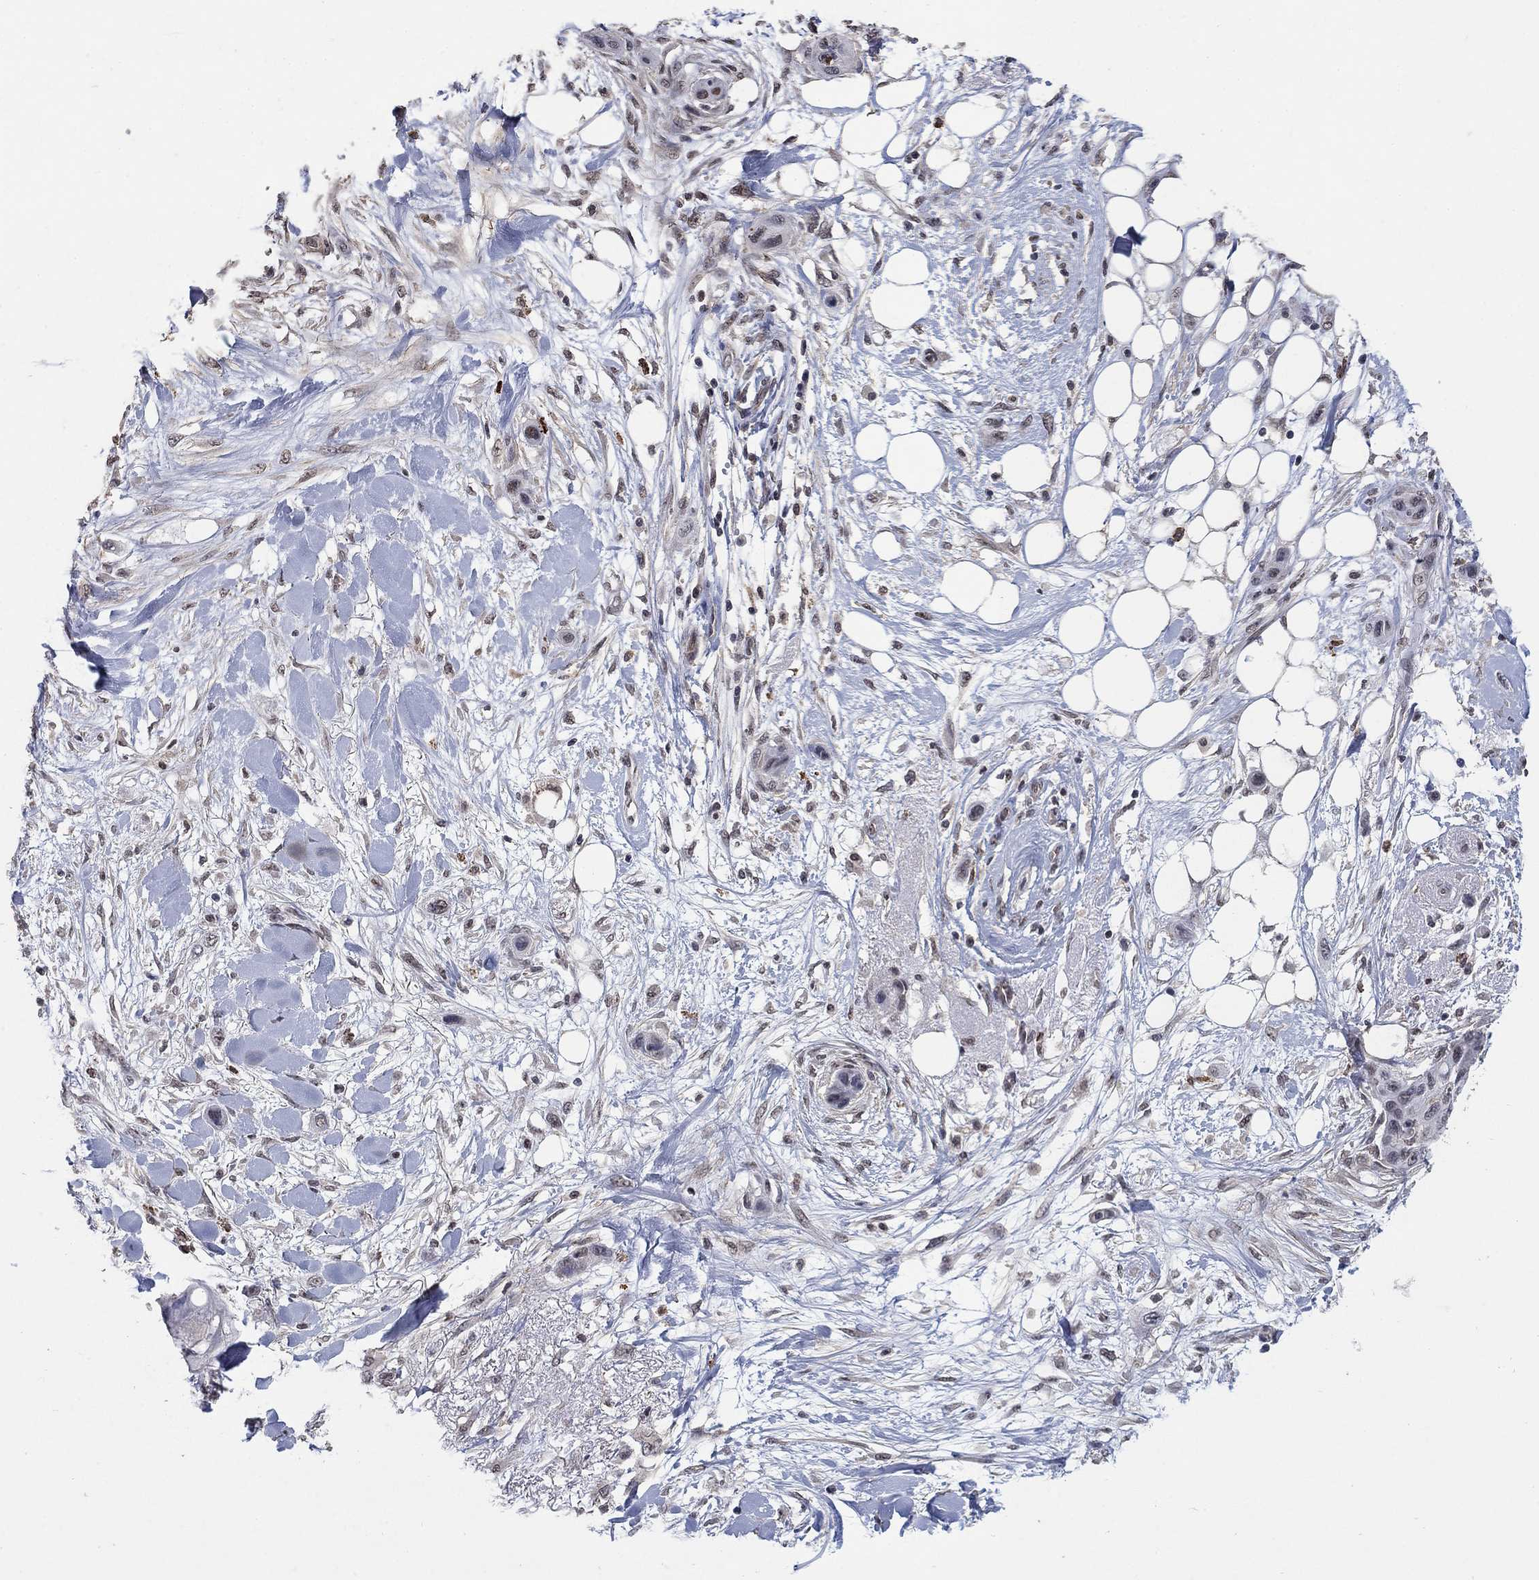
{"staining": {"intensity": "negative", "quantity": "none", "location": "none"}, "tissue": "skin cancer", "cell_type": "Tumor cells", "image_type": "cancer", "snomed": [{"axis": "morphology", "description": "Squamous cell carcinoma, NOS"}, {"axis": "topography", "description": "Skin"}], "caption": "Tumor cells show no significant protein staining in skin cancer. Nuclei are stained in blue.", "gene": "GRIA3", "patient": {"sex": "male", "age": 79}}